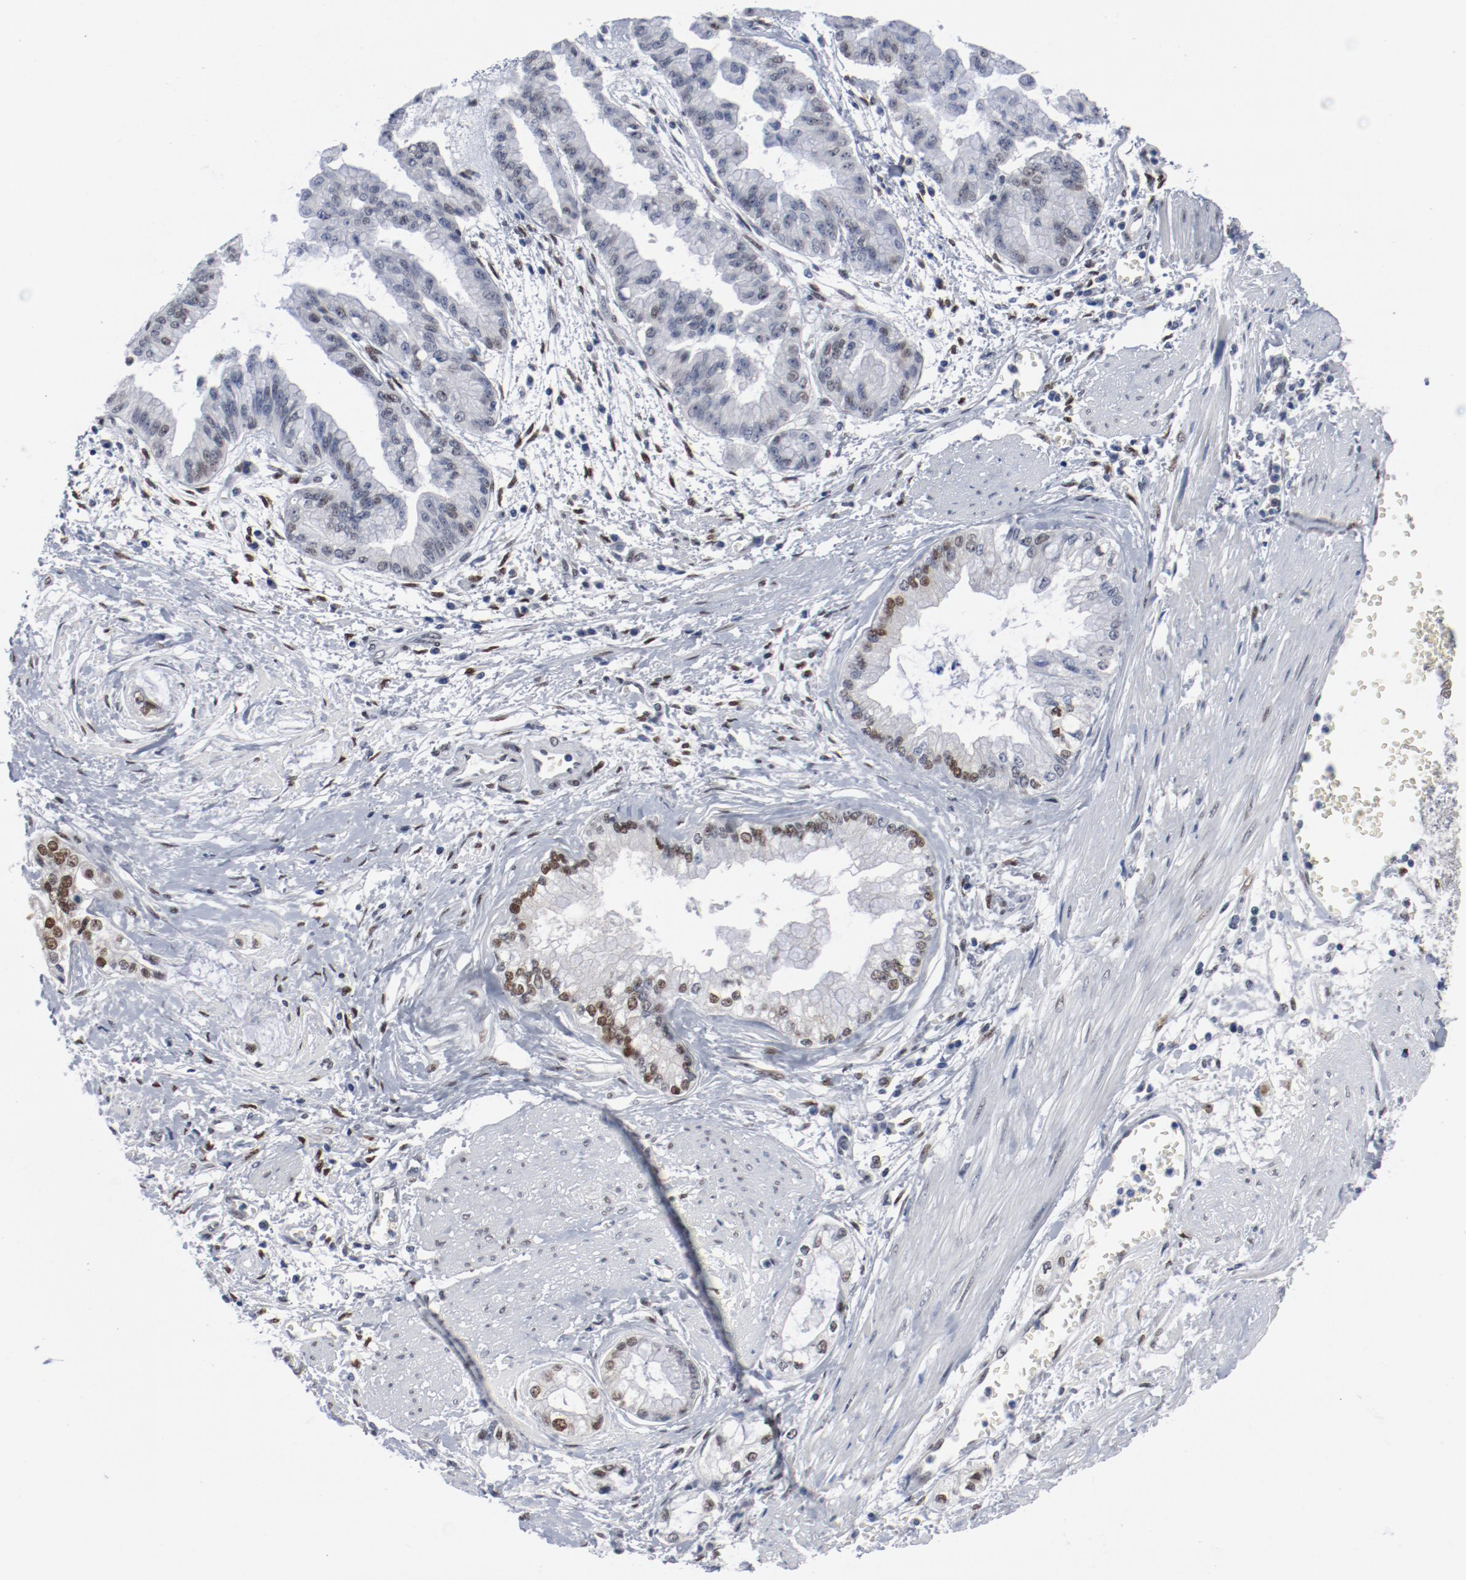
{"staining": {"intensity": "weak", "quantity": "<25%", "location": "nuclear"}, "tissue": "liver cancer", "cell_type": "Tumor cells", "image_type": "cancer", "snomed": [{"axis": "morphology", "description": "Cholangiocarcinoma"}, {"axis": "topography", "description": "Liver"}], "caption": "Liver cancer (cholangiocarcinoma) was stained to show a protein in brown. There is no significant expression in tumor cells.", "gene": "ARNT", "patient": {"sex": "female", "age": 79}}